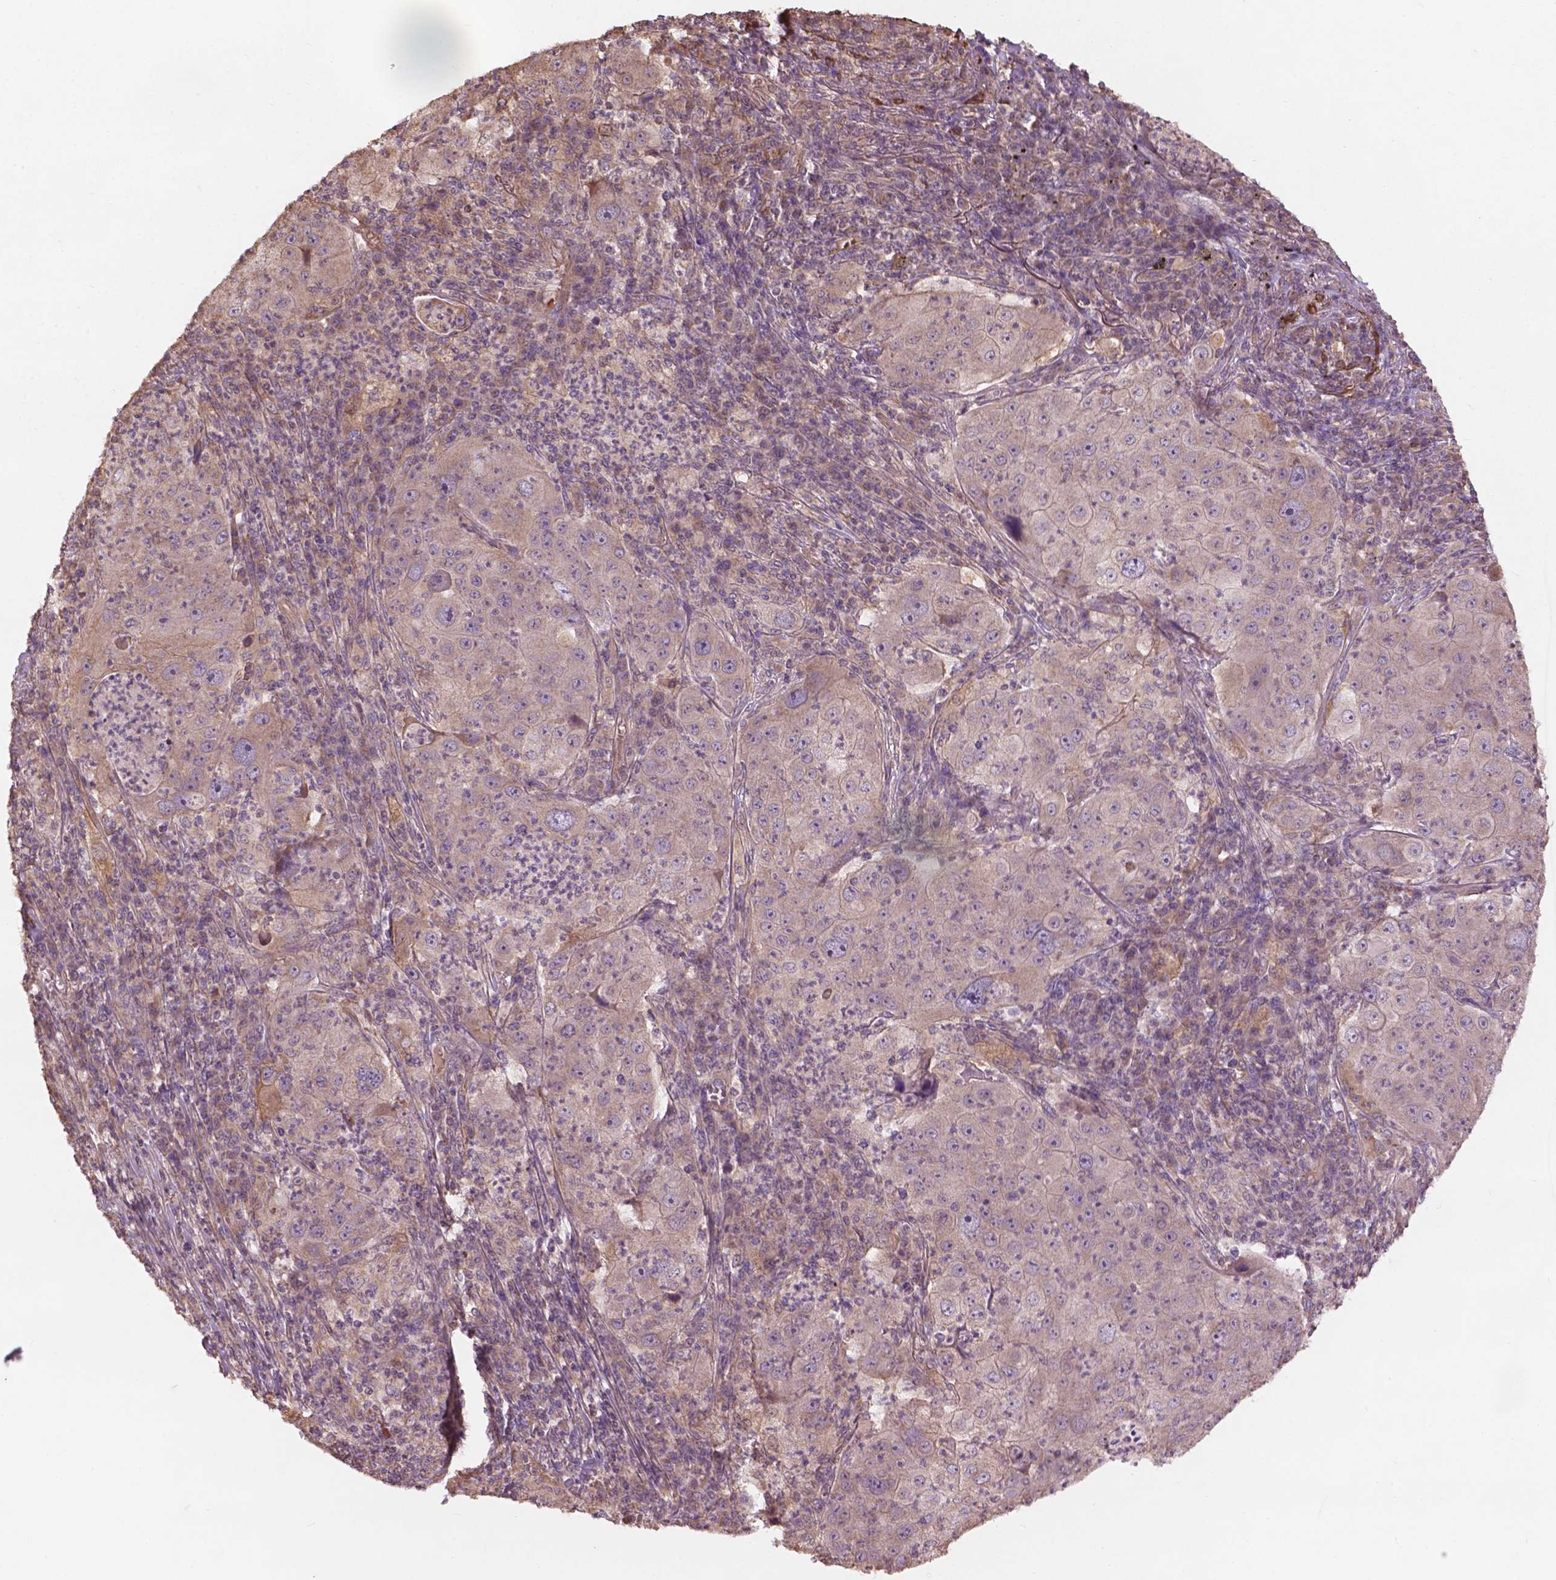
{"staining": {"intensity": "weak", "quantity": "<25%", "location": "cytoplasmic/membranous"}, "tissue": "lung cancer", "cell_type": "Tumor cells", "image_type": "cancer", "snomed": [{"axis": "morphology", "description": "Squamous cell carcinoma, NOS"}, {"axis": "topography", "description": "Lung"}], "caption": "A micrograph of human lung cancer (squamous cell carcinoma) is negative for staining in tumor cells.", "gene": "CDC42BPA", "patient": {"sex": "female", "age": 59}}